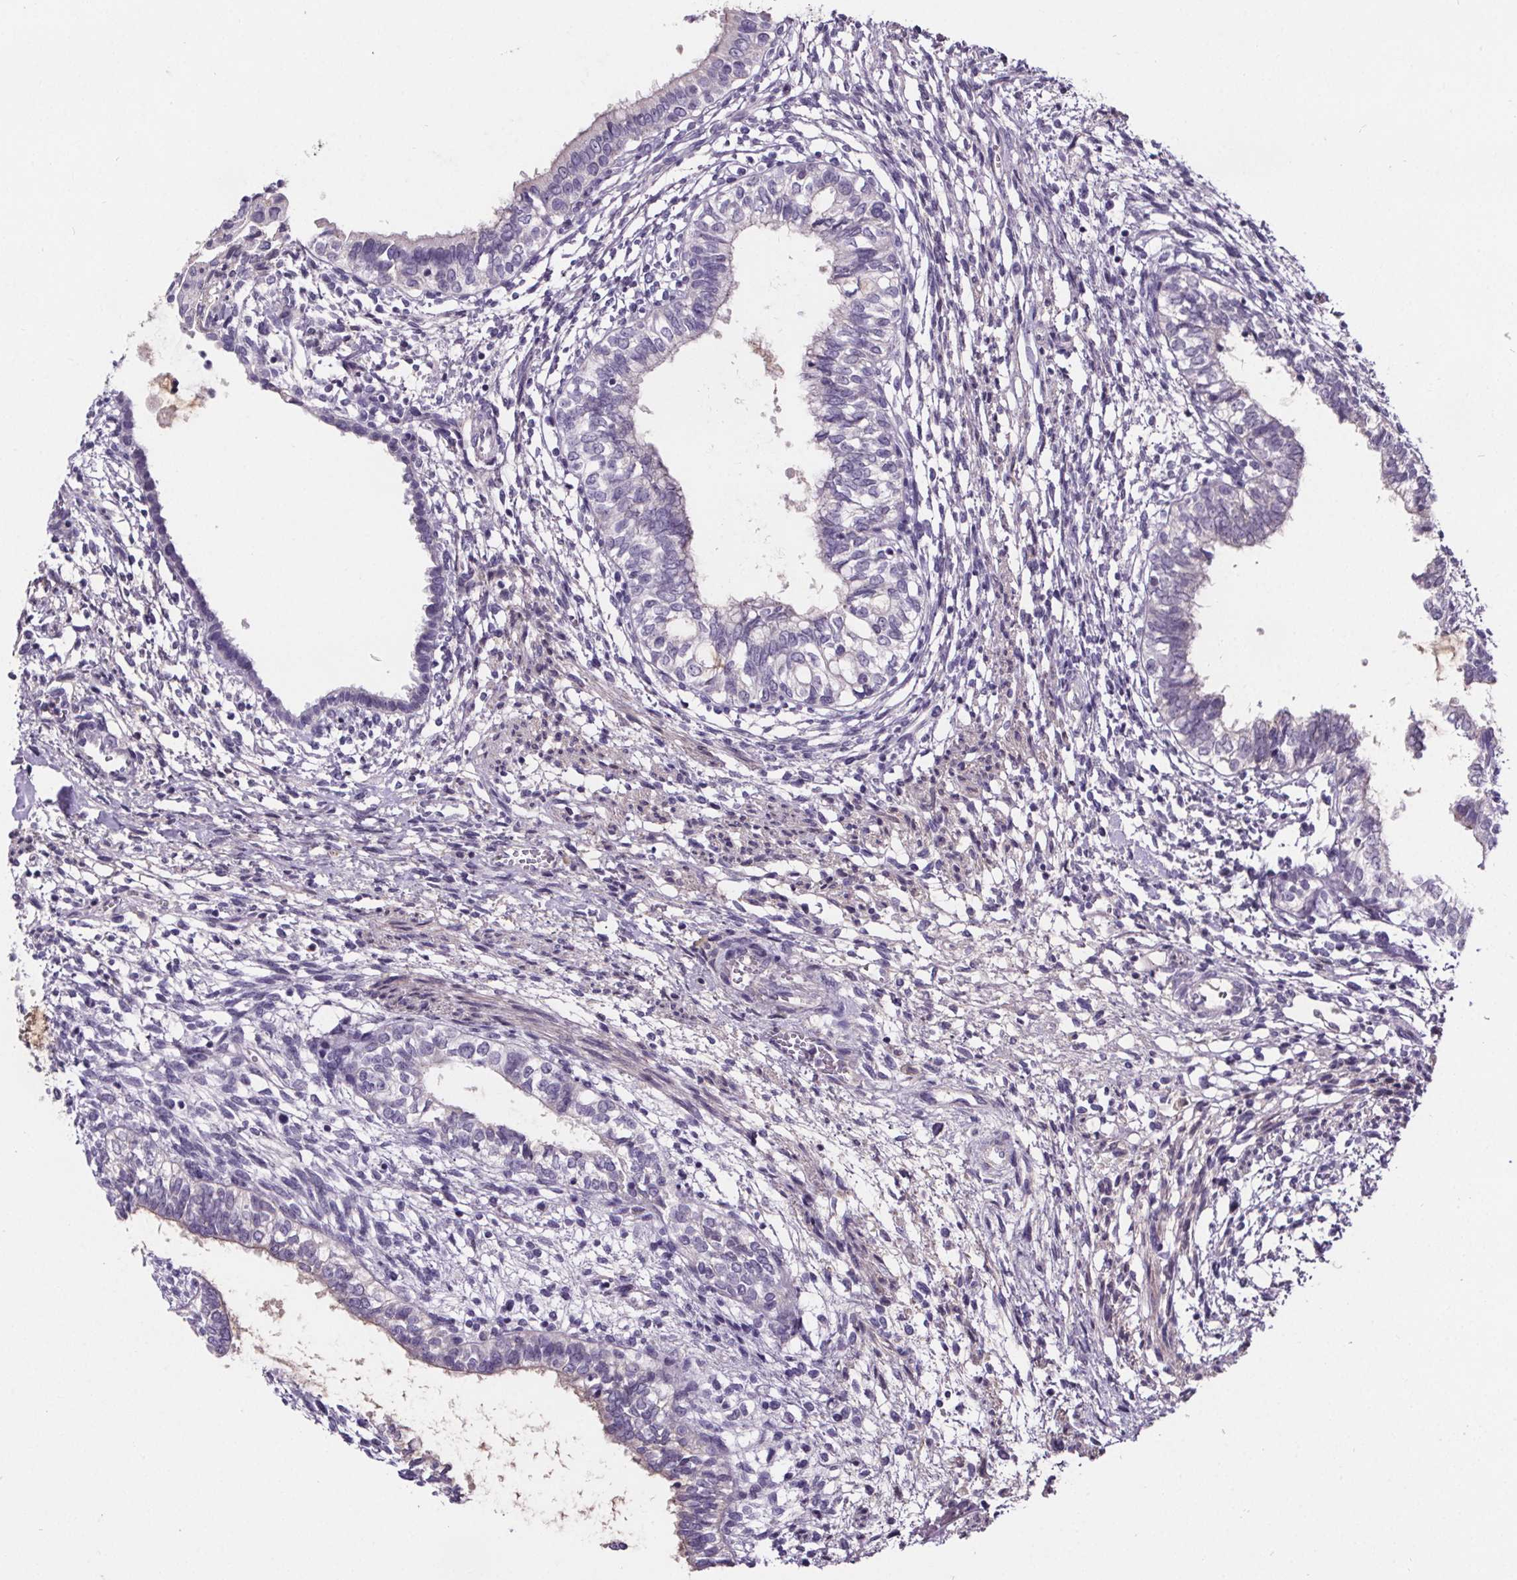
{"staining": {"intensity": "weak", "quantity": "<25%", "location": "cytoplasmic/membranous"}, "tissue": "testis cancer", "cell_type": "Tumor cells", "image_type": "cancer", "snomed": [{"axis": "morphology", "description": "Carcinoma, Embryonal, NOS"}, {"axis": "topography", "description": "Testis"}], "caption": "Tumor cells show no significant expression in embryonal carcinoma (testis).", "gene": "CUBN", "patient": {"sex": "male", "age": 37}}